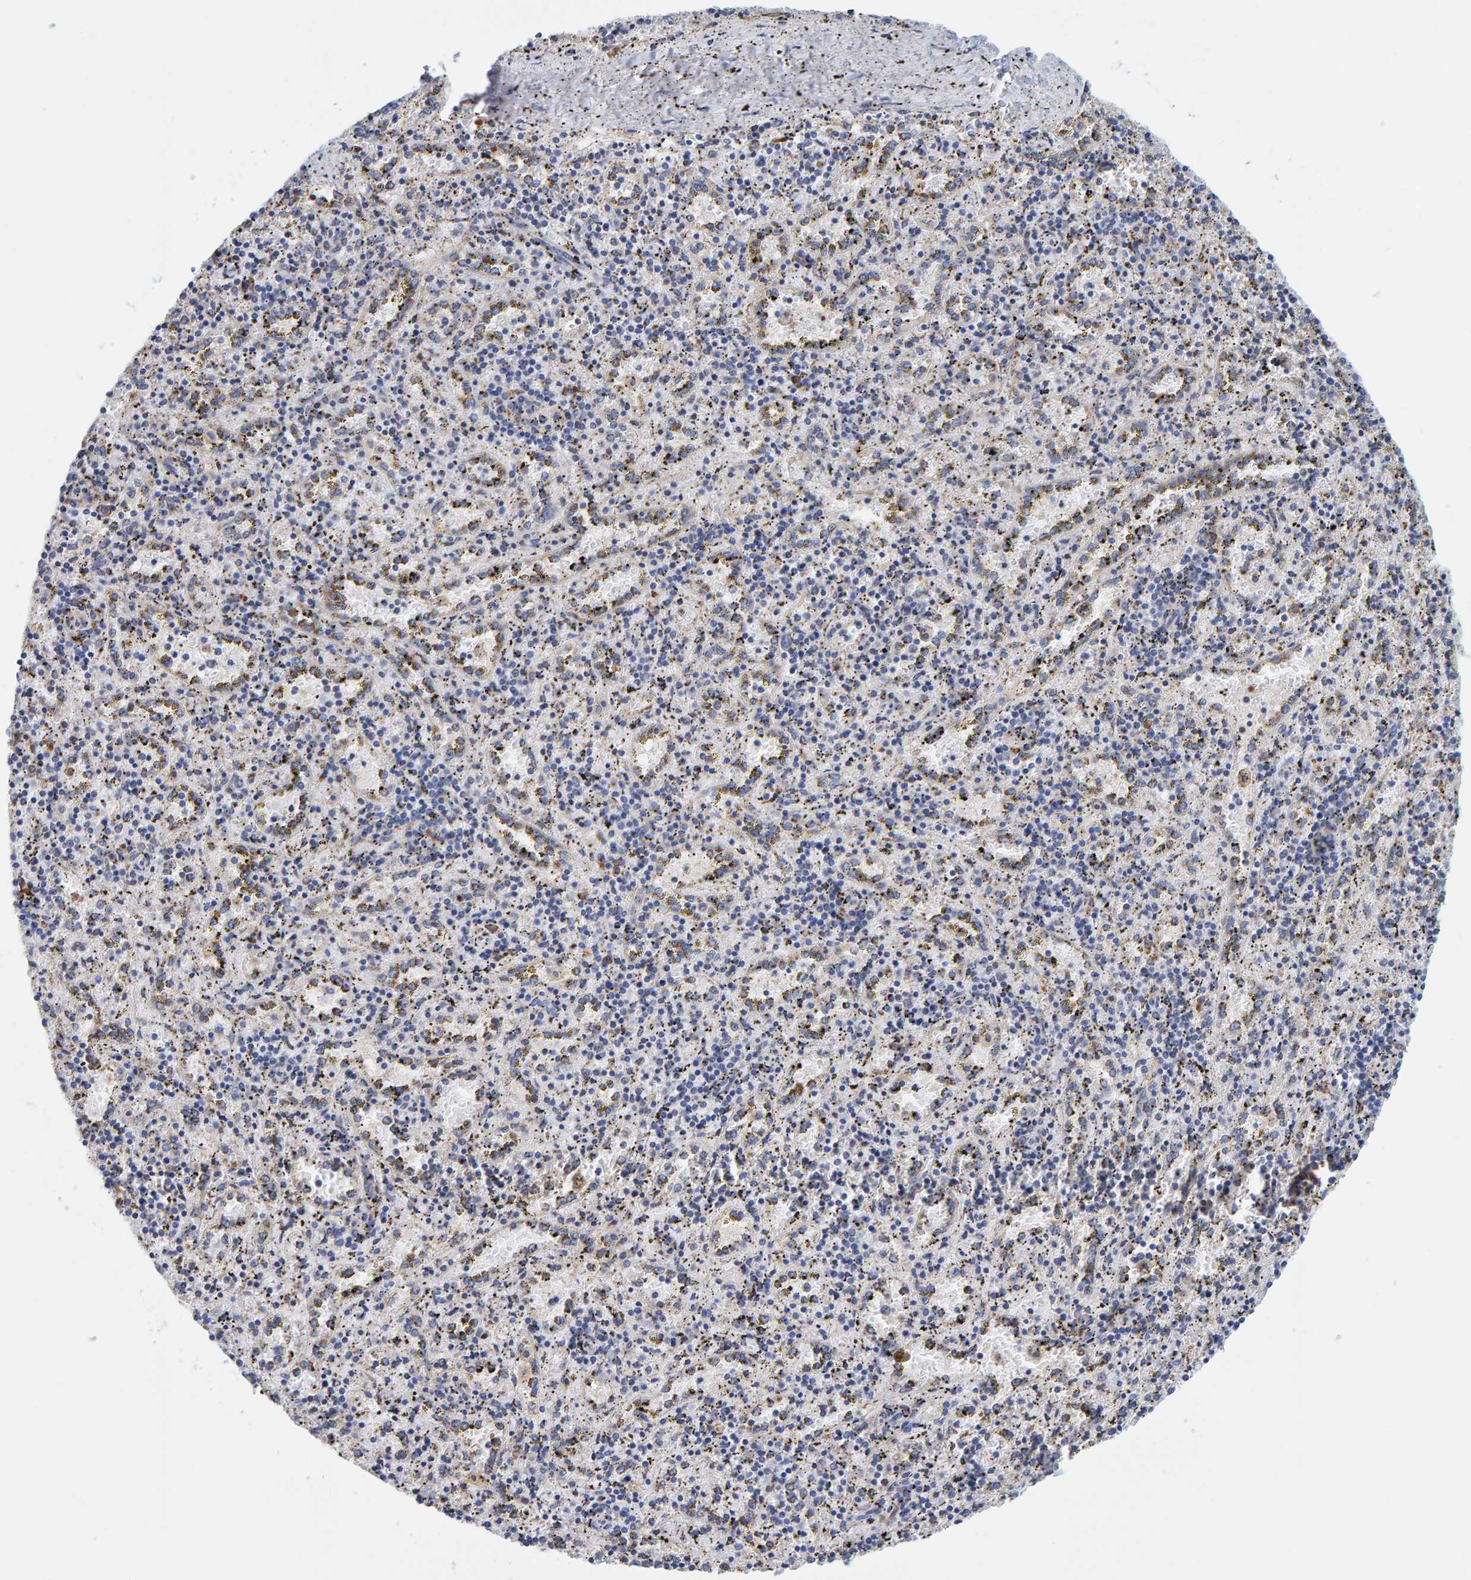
{"staining": {"intensity": "weak", "quantity": "<25%", "location": "cytoplasmic/membranous"}, "tissue": "spleen", "cell_type": "Cells in red pulp", "image_type": "normal", "snomed": [{"axis": "morphology", "description": "Normal tissue, NOS"}, {"axis": "topography", "description": "Spleen"}], "caption": "An IHC image of unremarkable spleen is shown. There is no staining in cells in red pulp of spleen. (Brightfield microscopy of DAB (3,3'-diaminobenzidine) immunohistochemistry (IHC) at high magnification).", "gene": "SGPL1", "patient": {"sex": "male", "age": 11}}